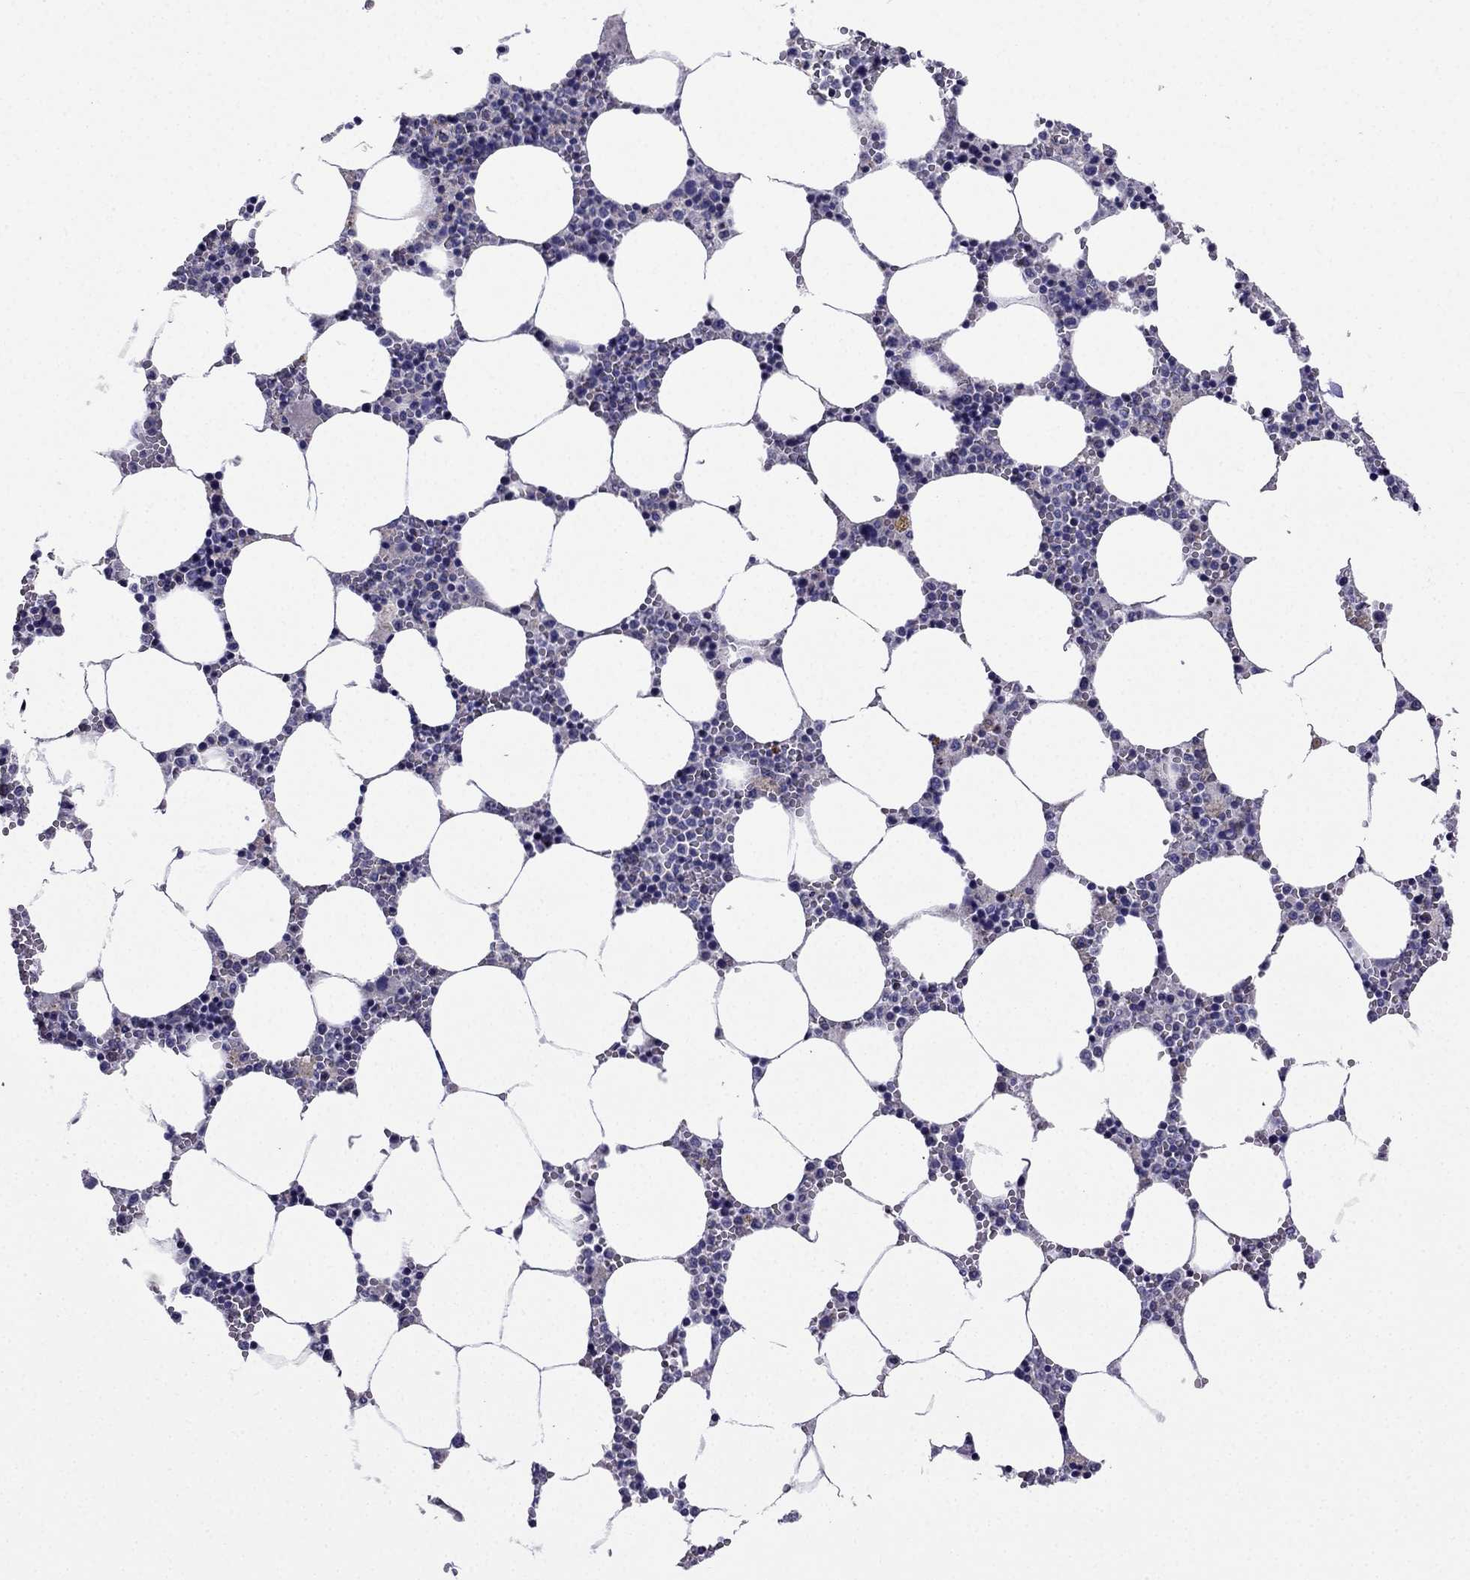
{"staining": {"intensity": "negative", "quantity": "none", "location": "none"}, "tissue": "bone marrow", "cell_type": "Hematopoietic cells", "image_type": "normal", "snomed": [{"axis": "morphology", "description": "Normal tissue, NOS"}, {"axis": "topography", "description": "Bone marrow"}], "caption": "A micrograph of bone marrow stained for a protein shows no brown staining in hematopoietic cells. The staining is performed using DAB (3,3'-diaminobenzidine) brown chromogen with nuclei counter-stained in using hematoxylin.", "gene": "DSC1", "patient": {"sex": "female", "age": 64}}